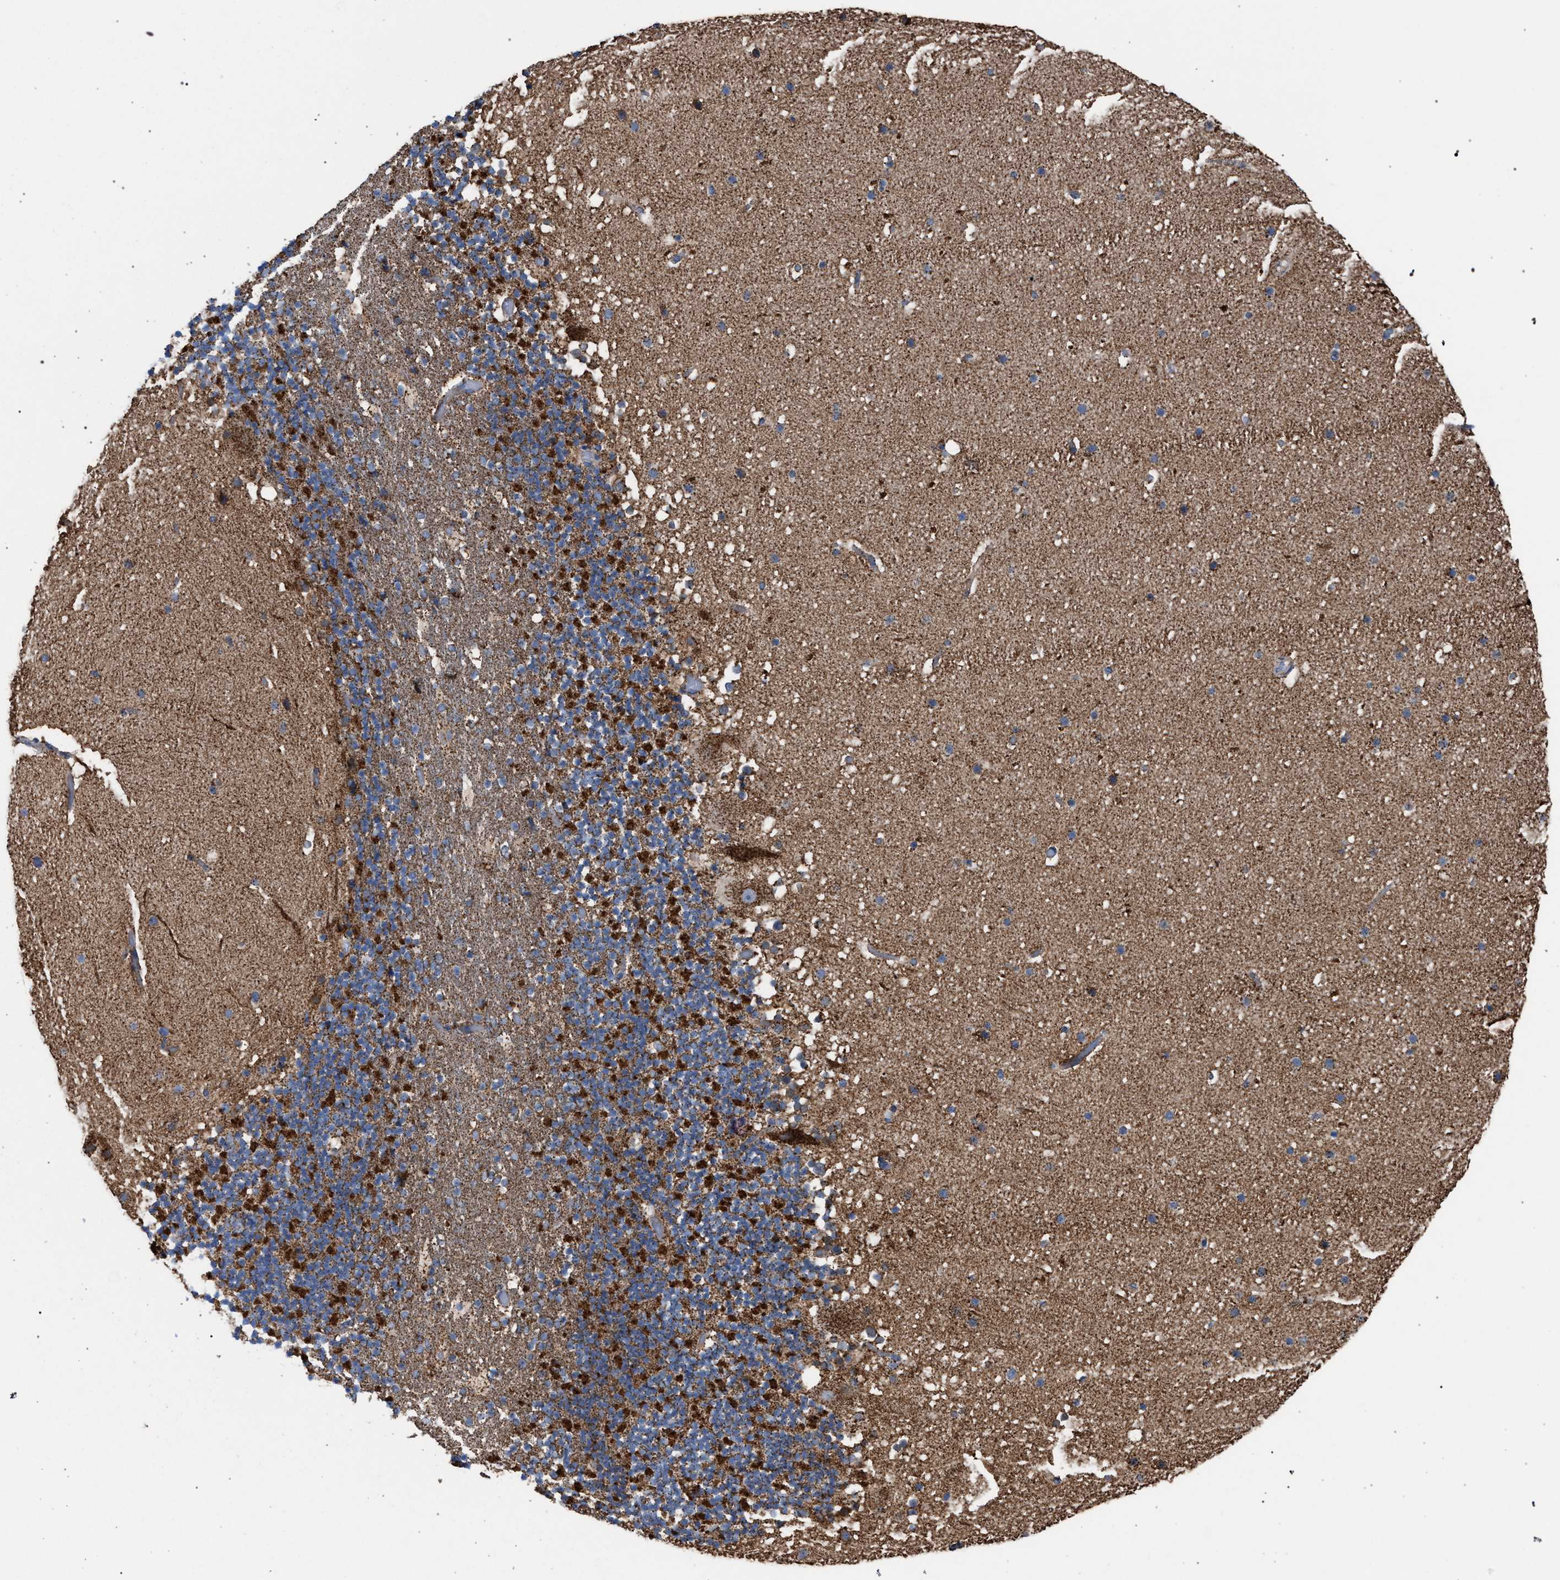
{"staining": {"intensity": "strong", "quantity": "25%-75%", "location": "cytoplasmic/membranous"}, "tissue": "cerebellum", "cell_type": "Cells in granular layer", "image_type": "normal", "snomed": [{"axis": "morphology", "description": "Normal tissue, NOS"}, {"axis": "topography", "description": "Cerebellum"}], "caption": "A histopathology image showing strong cytoplasmic/membranous positivity in about 25%-75% of cells in granular layer in unremarkable cerebellum, as visualized by brown immunohistochemical staining.", "gene": "VPS13A", "patient": {"sex": "male", "age": 57}}